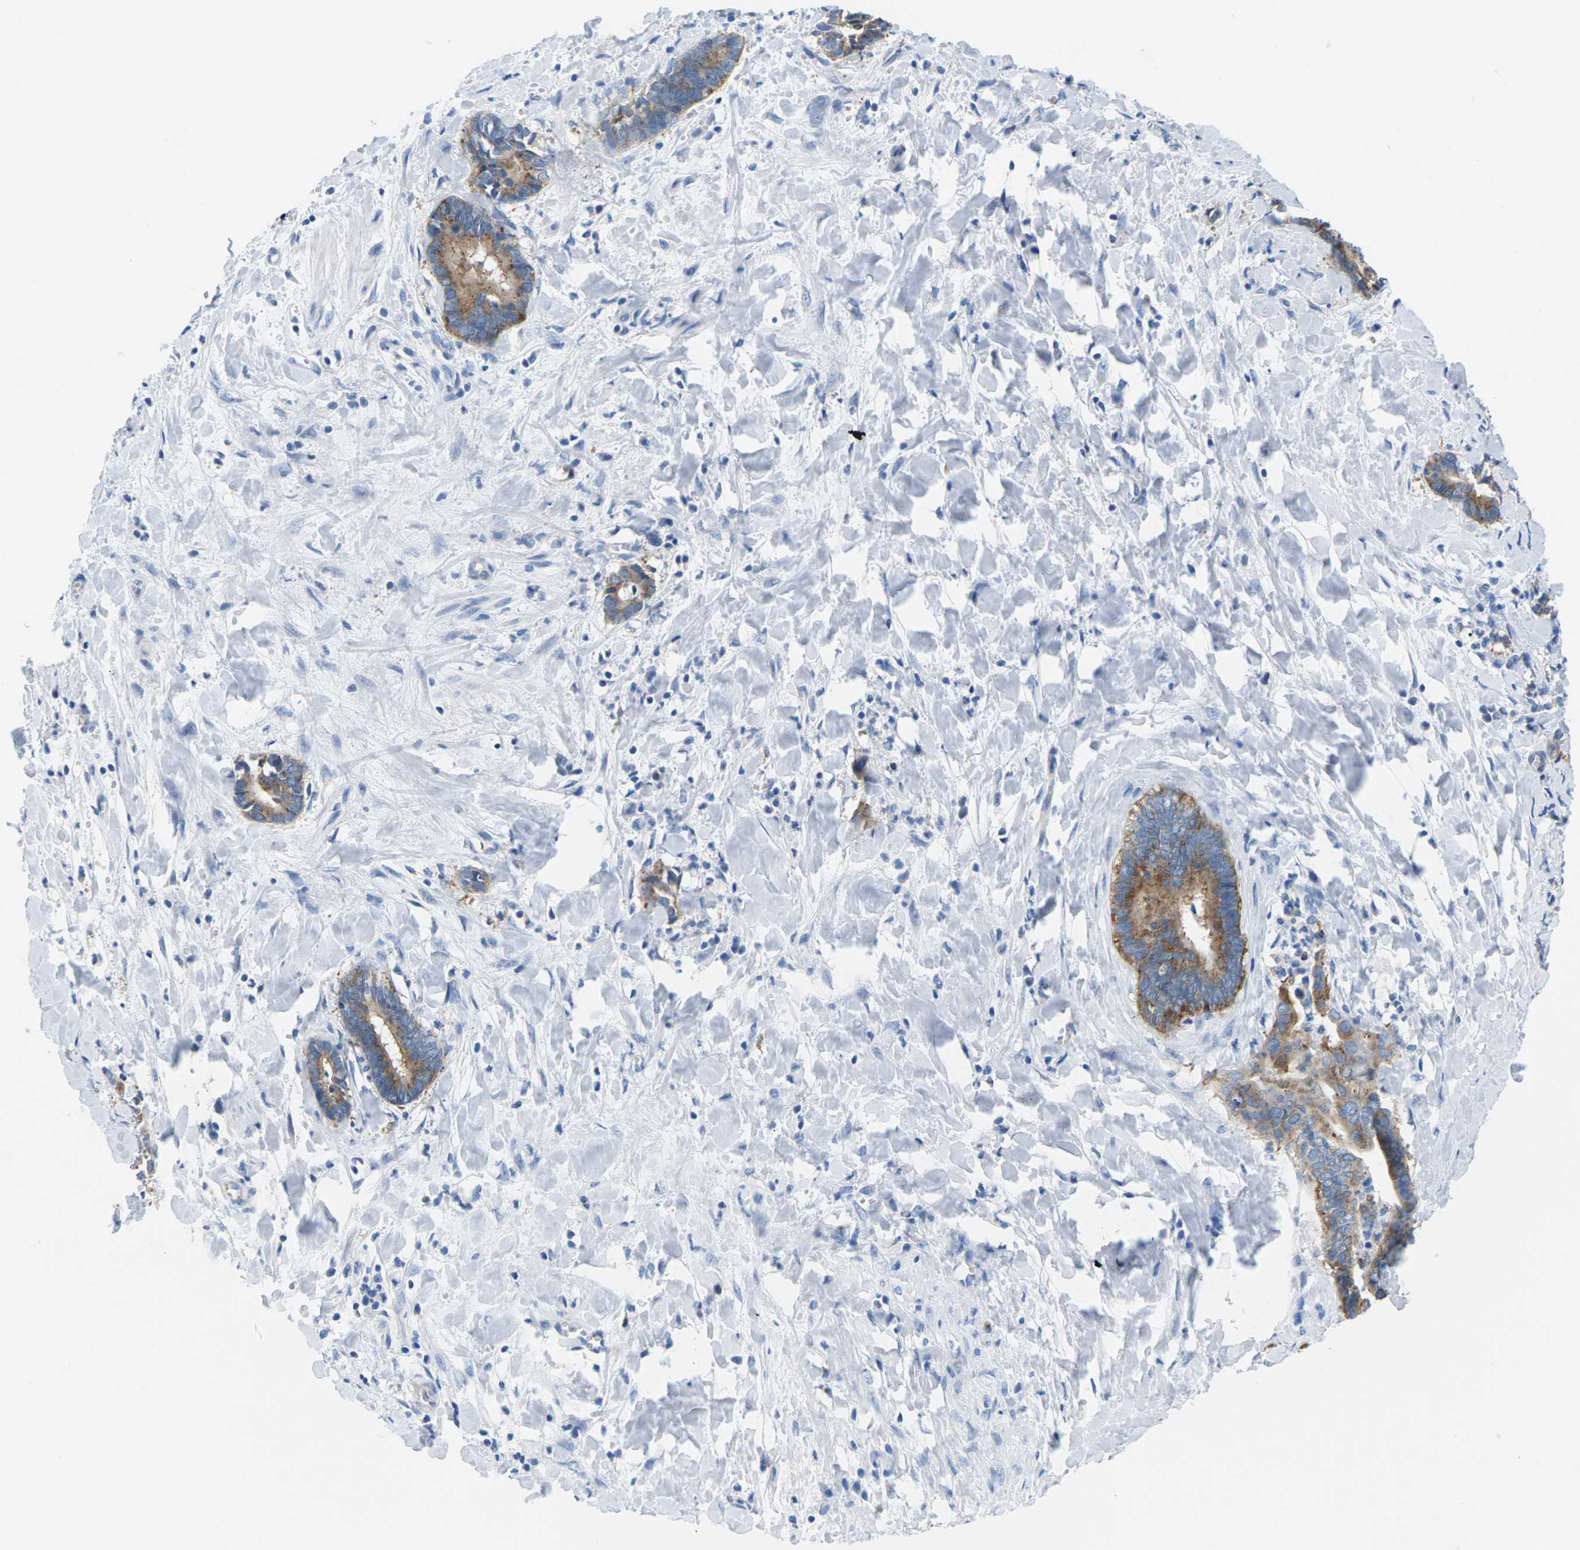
{"staining": {"intensity": "moderate", "quantity": ">75%", "location": "cytoplasmic/membranous"}, "tissue": "cervical cancer", "cell_type": "Tumor cells", "image_type": "cancer", "snomed": [{"axis": "morphology", "description": "Adenocarcinoma, NOS"}, {"axis": "topography", "description": "Cervix"}], "caption": "This is an image of immunohistochemistry (IHC) staining of cervical adenocarcinoma, which shows moderate expression in the cytoplasmic/membranous of tumor cells.", "gene": "SYNGR2", "patient": {"sex": "female", "age": 44}}